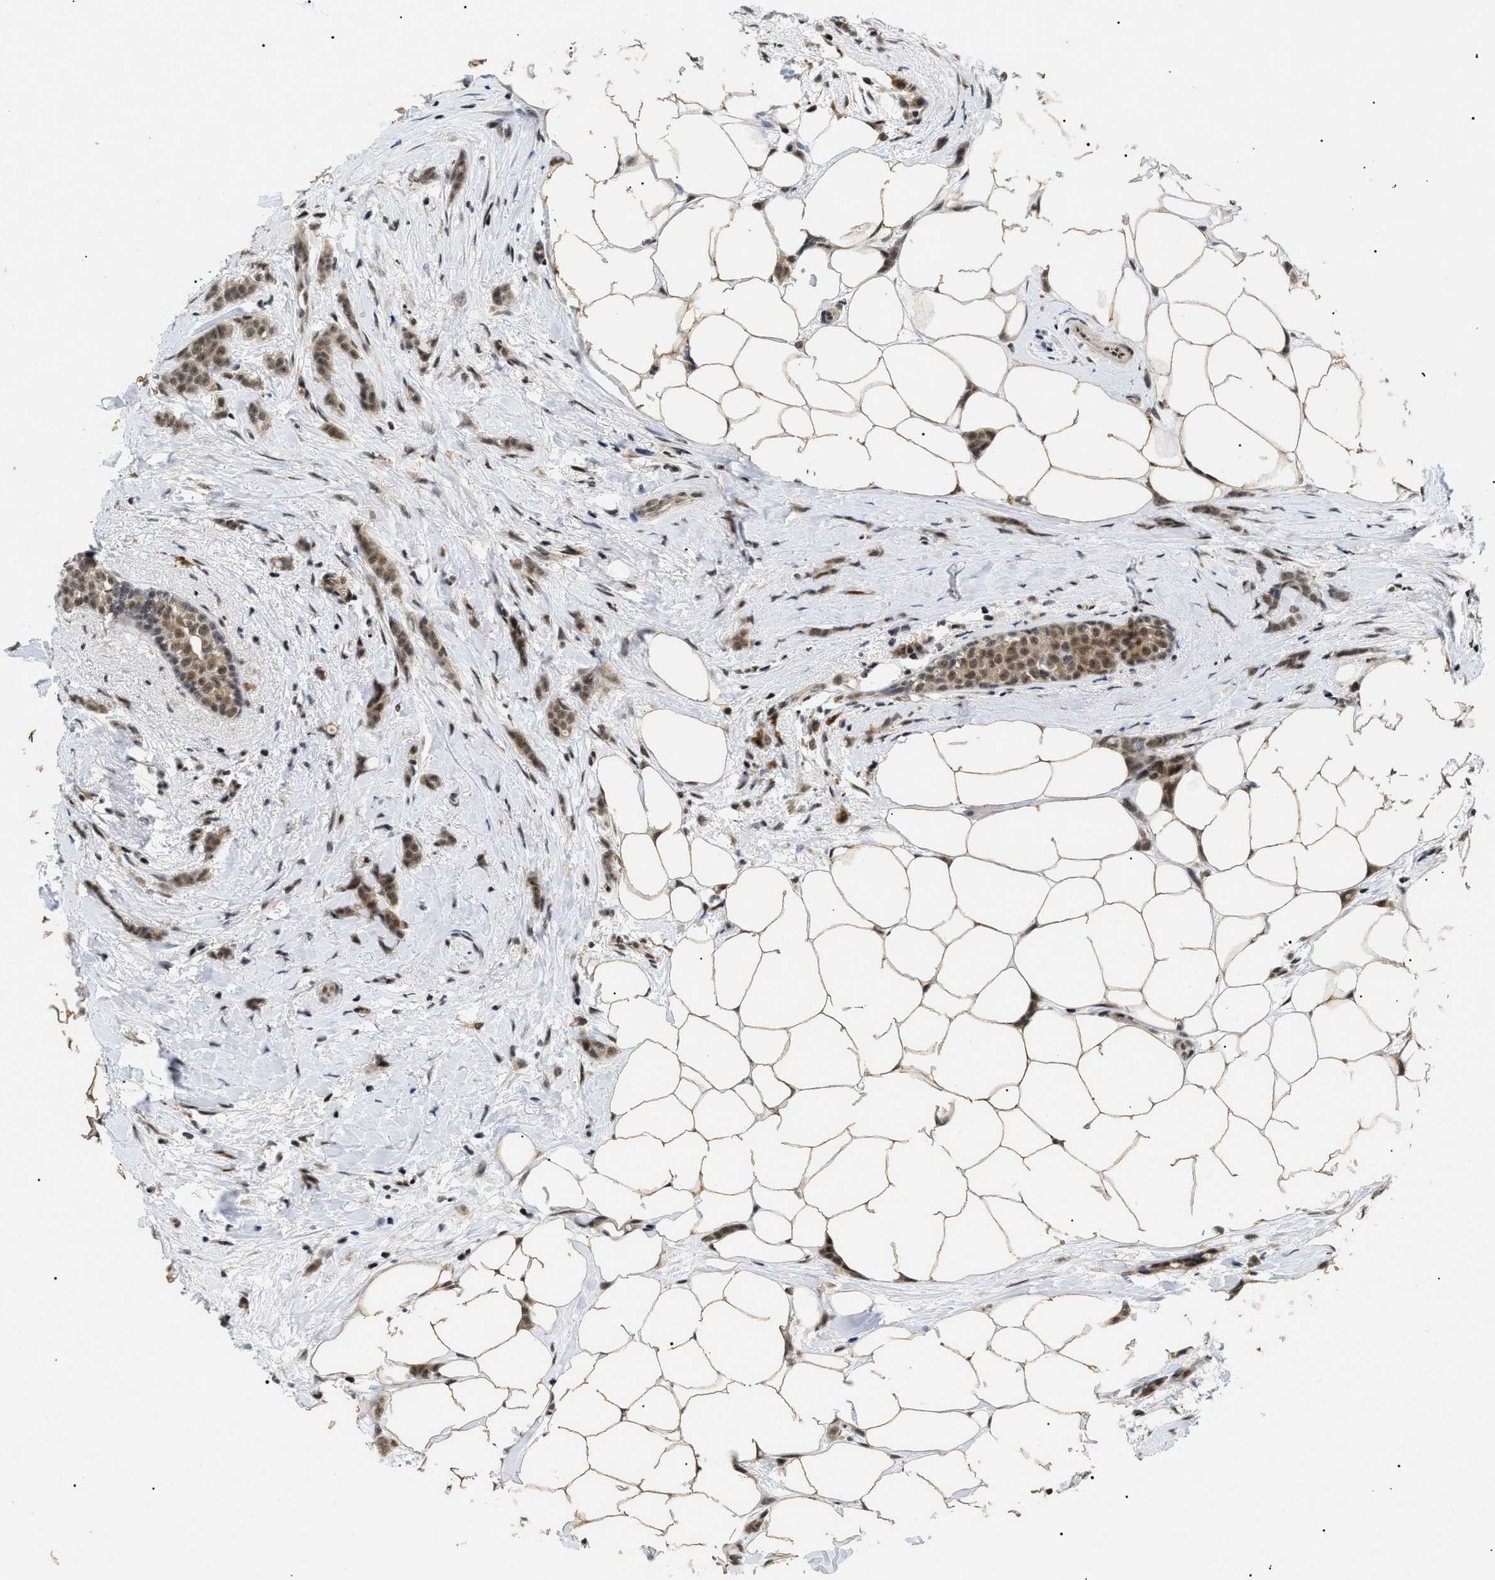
{"staining": {"intensity": "weak", "quantity": "25%-75%", "location": "cytoplasmic/membranous,nuclear"}, "tissue": "breast cancer", "cell_type": "Tumor cells", "image_type": "cancer", "snomed": [{"axis": "morphology", "description": "Lobular carcinoma, in situ"}, {"axis": "morphology", "description": "Lobular carcinoma"}, {"axis": "topography", "description": "Breast"}], "caption": "Immunohistochemical staining of human breast cancer (lobular carcinoma in situ) reveals low levels of weak cytoplasmic/membranous and nuclear positivity in about 25%-75% of tumor cells. (brown staining indicates protein expression, while blue staining denotes nuclei).", "gene": "ZBTB11", "patient": {"sex": "female", "age": 41}}